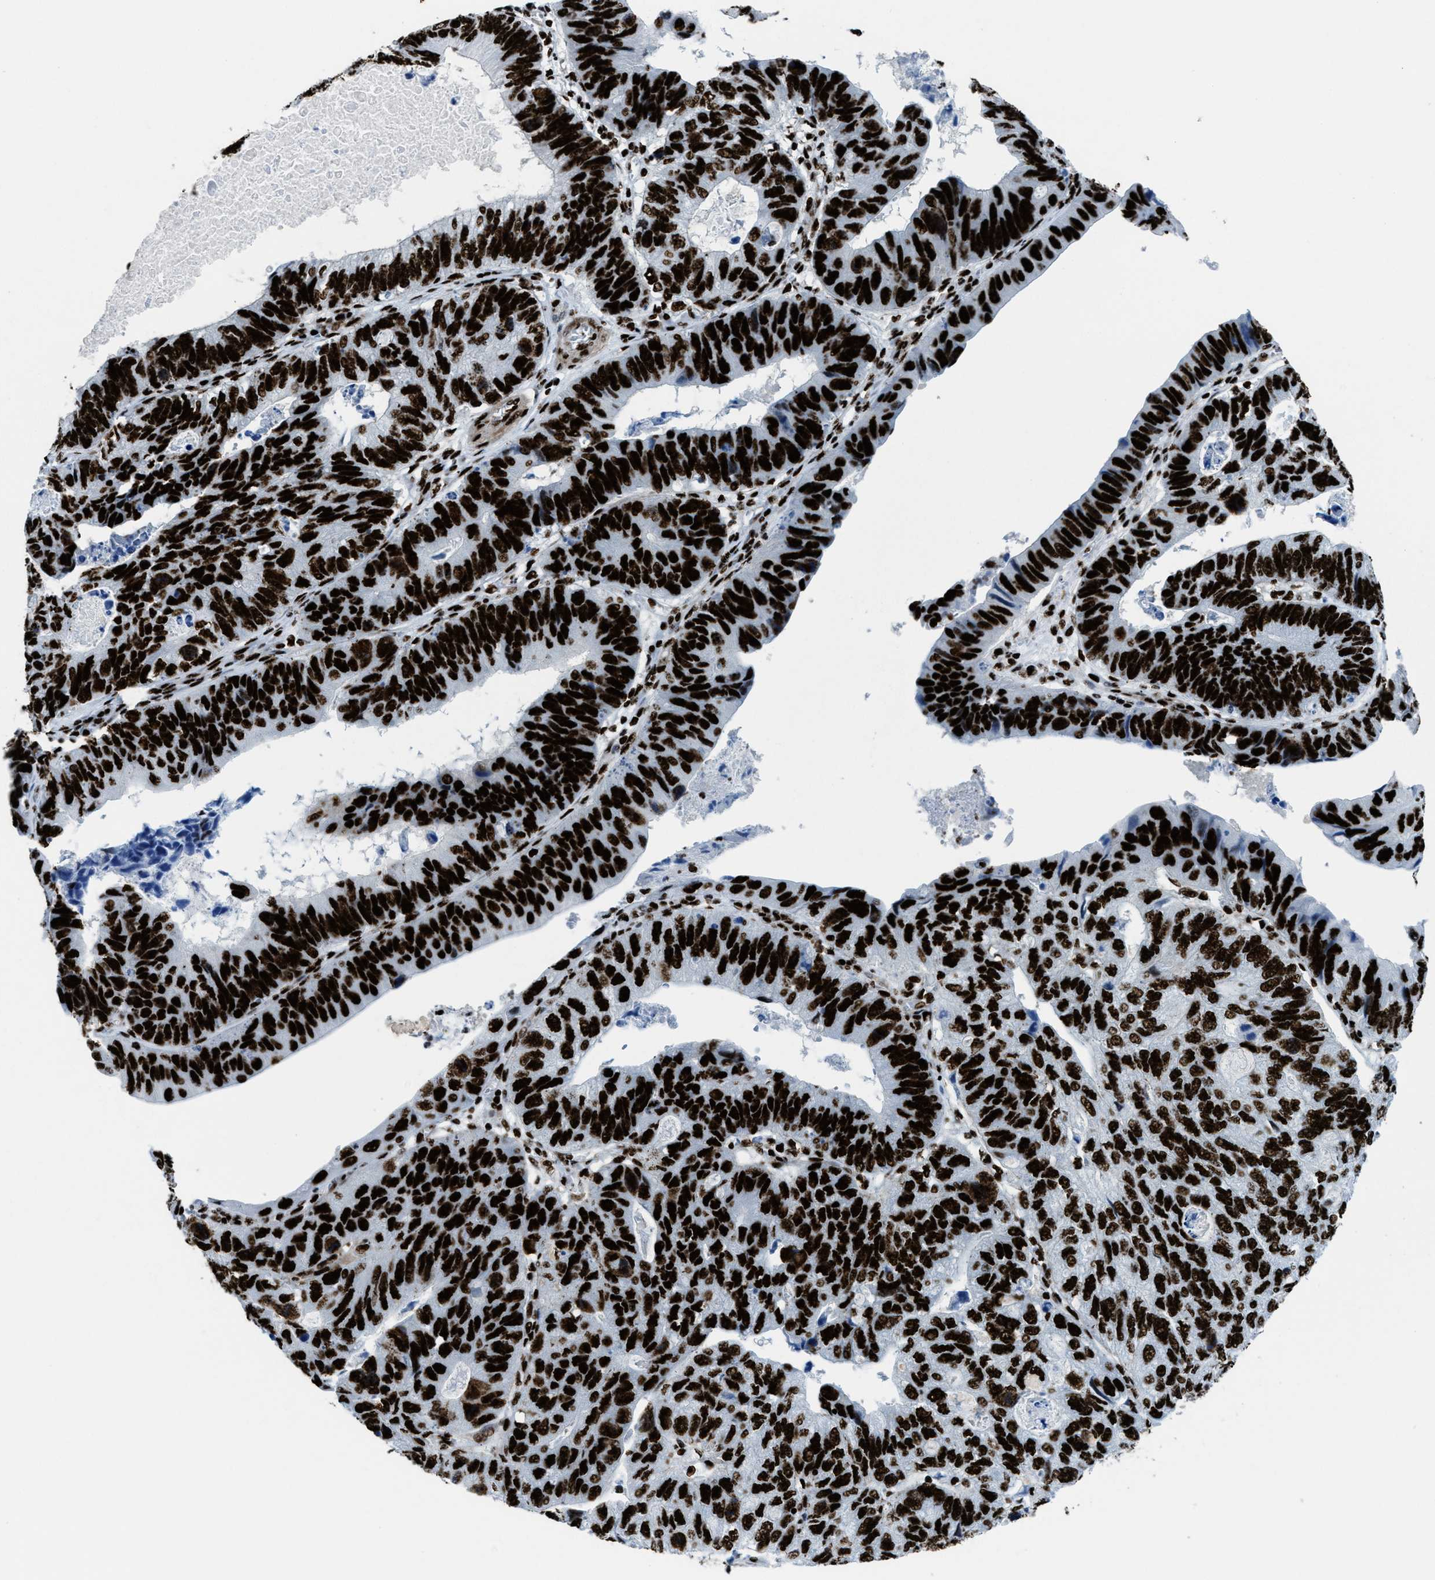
{"staining": {"intensity": "strong", "quantity": ">75%", "location": "nuclear"}, "tissue": "stomach cancer", "cell_type": "Tumor cells", "image_type": "cancer", "snomed": [{"axis": "morphology", "description": "Adenocarcinoma, NOS"}, {"axis": "topography", "description": "Stomach"}], "caption": "Protein expression analysis of human stomach adenocarcinoma reveals strong nuclear expression in approximately >75% of tumor cells. (DAB (3,3'-diaminobenzidine) IHC, brown staining for protein, blue staining for nuclei).", "gene": "NONO", "patient": {"sex": "male", "age": 59}}